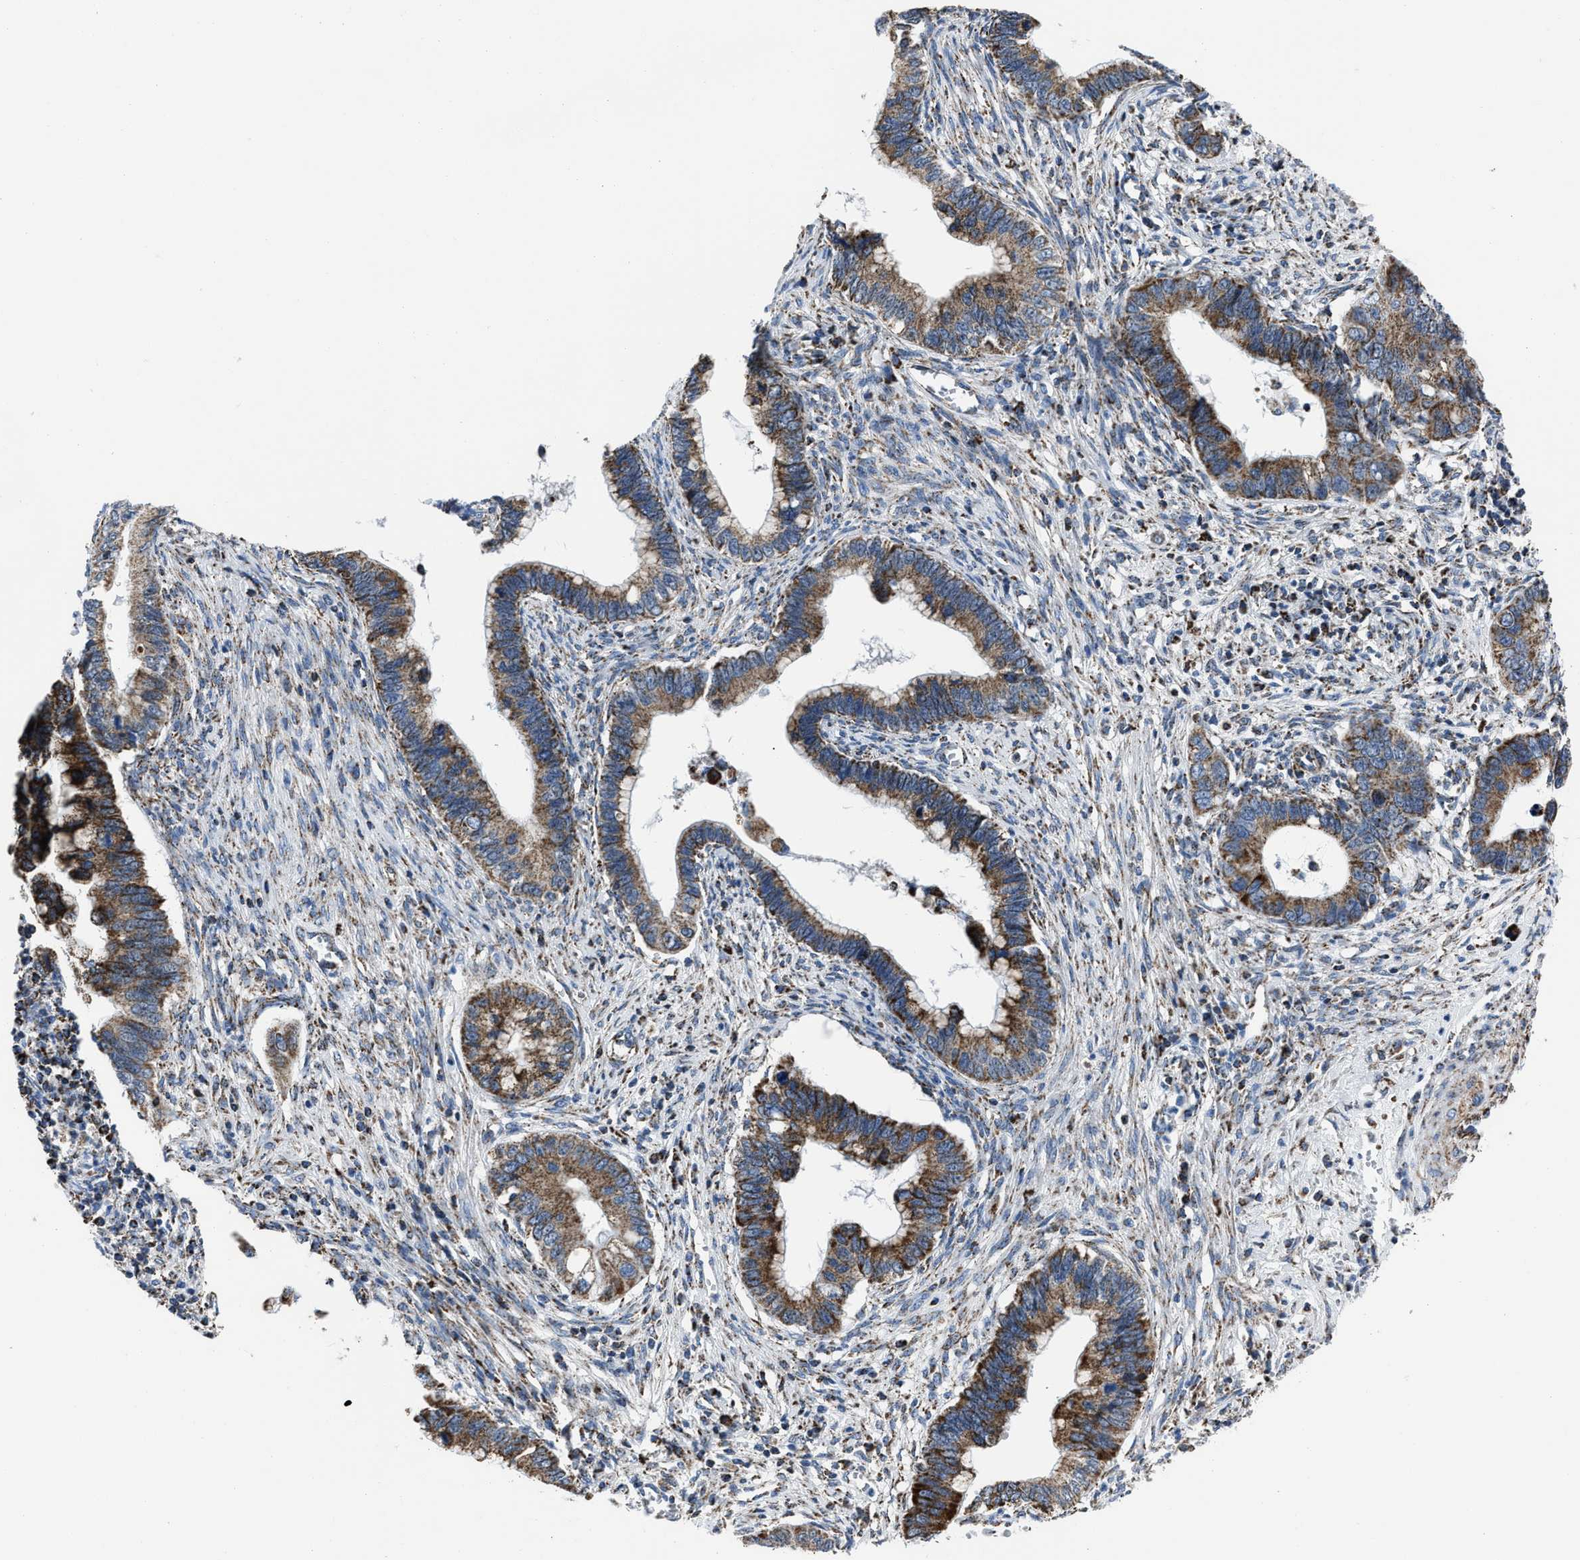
{"staining": {"intensity": "moderate", "quantity": ">75%", "location": "cytoplasmic/membranous"}, "tissue": "cervical cancer", "cell_type": "Tumor cells", "image_type": "cancer", "snomed": [{"axis": "morphology", "description": "Adenocarcinoma, NOS"}, {"axis": "topography", "description": "Cervix"}], "caption": "The histopathology image demonstrates a brown stain indicating the presence of a protein in the cytoplasmic/membranous of tumor cells in cervical cancer (adenocarcinoma). Immunohistochemistry stains the protein of interest in brown and the nuclei are stained blue.", "gene": "NSD3", "patient": {"sex": "female", "age": 44}}